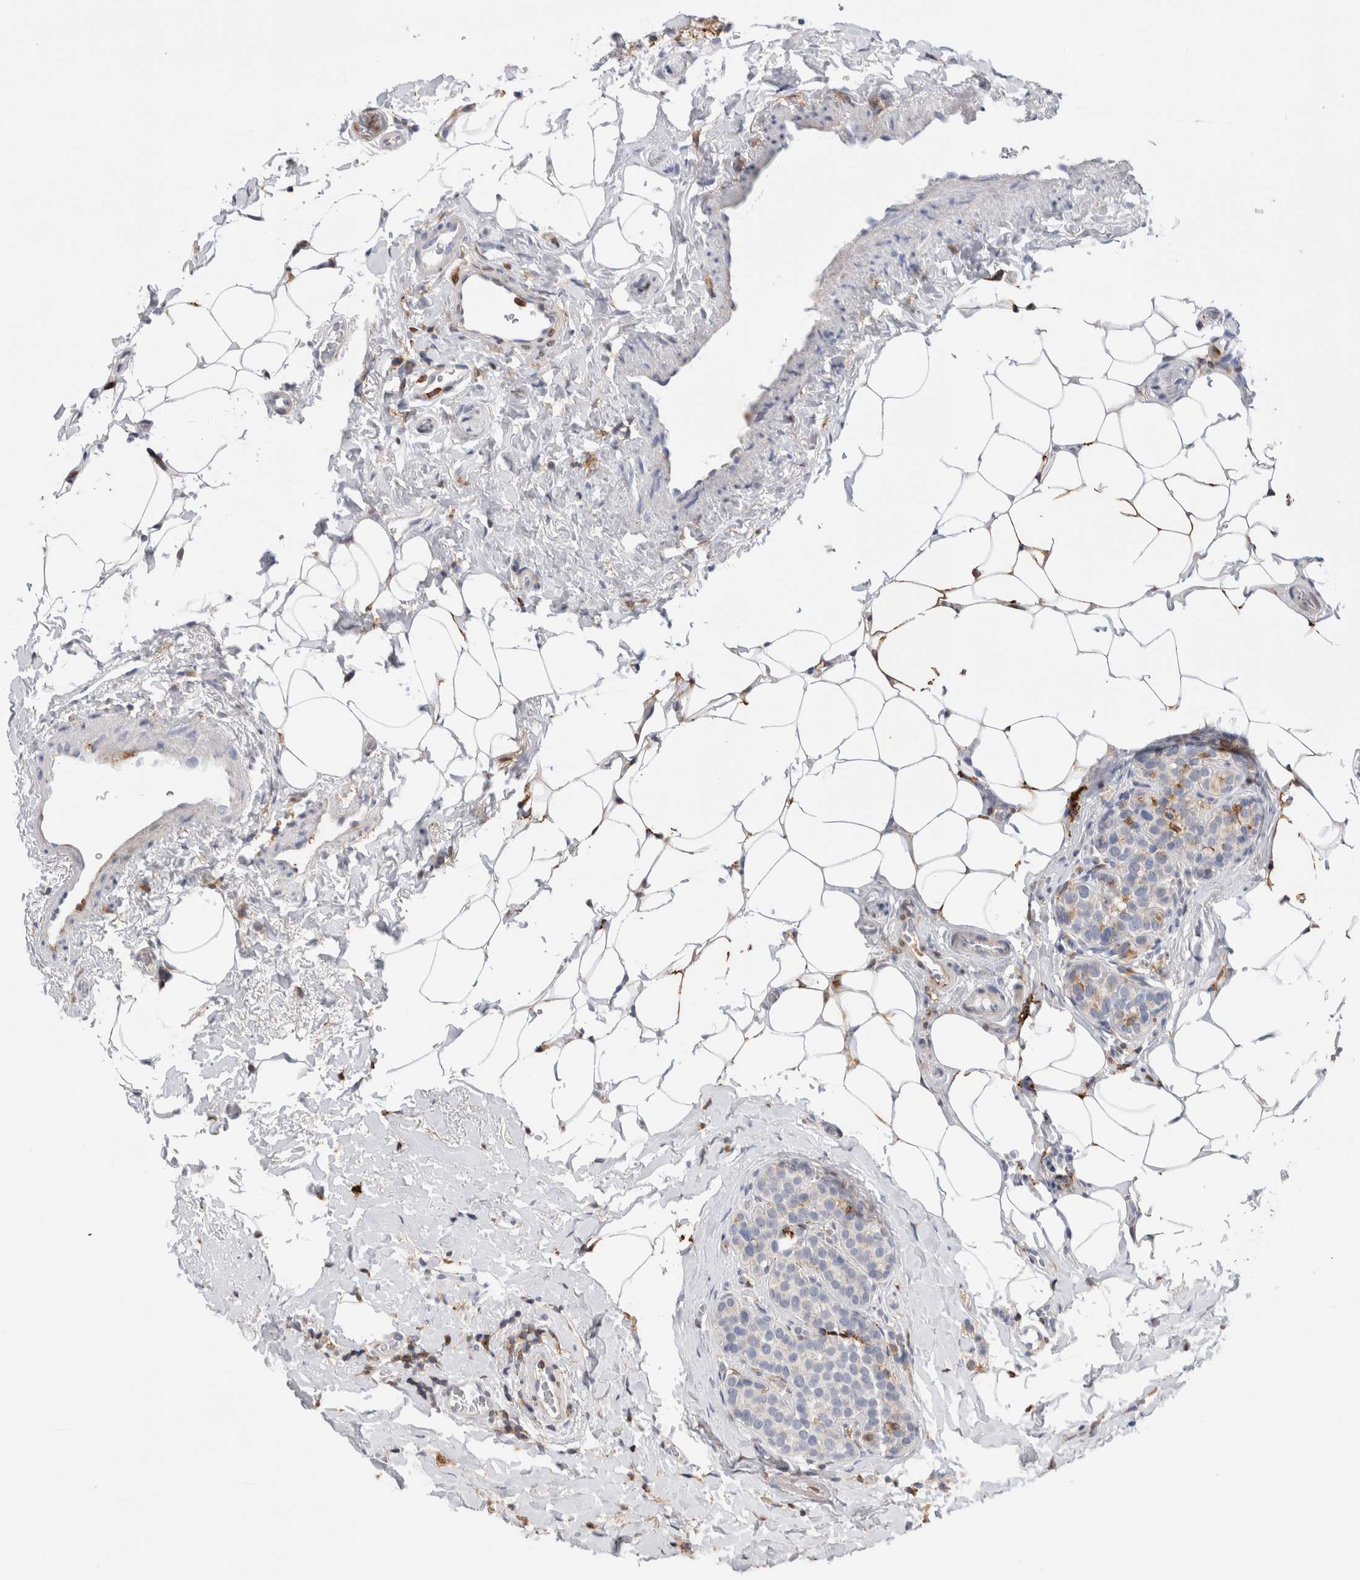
{"staining": {"intensity": "negative", "quantity": "none", "location": "none"}, "tissue": "breast cancer", "cell_type": "Tumor cells", "image_type": "cancer", "snomed": [{"axis": "morphology", "description": "Lobular carcinoma"}, {"axis": "topography", "description": "Breast"}], "caption": "IHC of human lobular carcinoma (breast) exhibits no positivity in tumor cells.", "gene": "CCDC88B", "patient": {"sex": "female", "age": 50}}